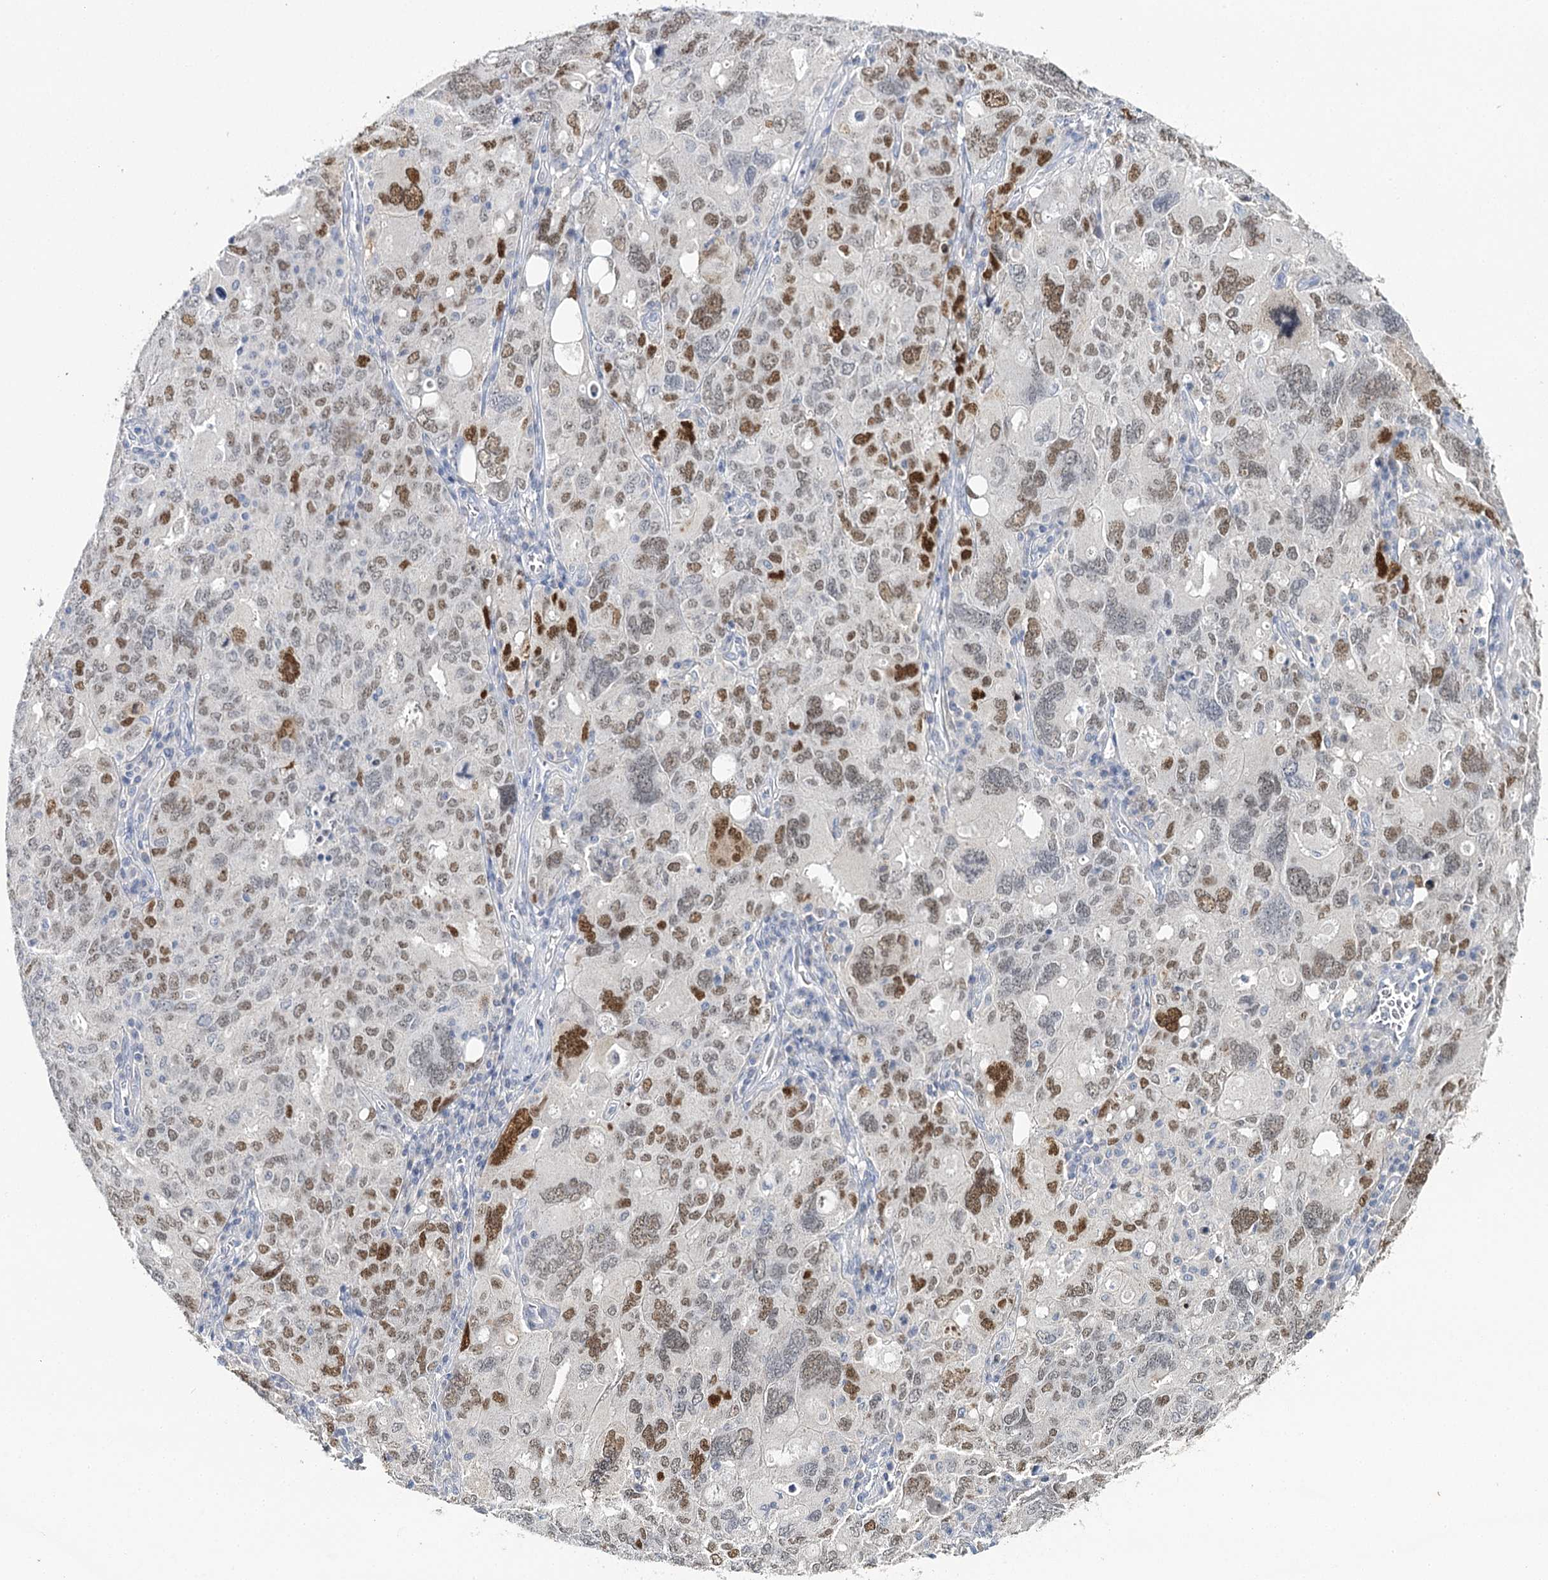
{"staining": {"intensity": "strong", "quantity": "25%-75%", "location": "nuclear"}, "tissue": "ovarian cancer", "cell_type": "Tumor cells", "image_type": "cancer", "snomed": [{"axis": "morphology", "description": "Carcinoma, endometroid"}, {"axis": "topography", "description": "Ovary"}], "caption": "Human ovarian cancer (endometroid carcinoma) stained with a brown dye shows strong nuclear positive expression in approximately 25%-75% of tumor cells.", "gene": "TP53", "patient": {"sex": "female", "age": 62}}